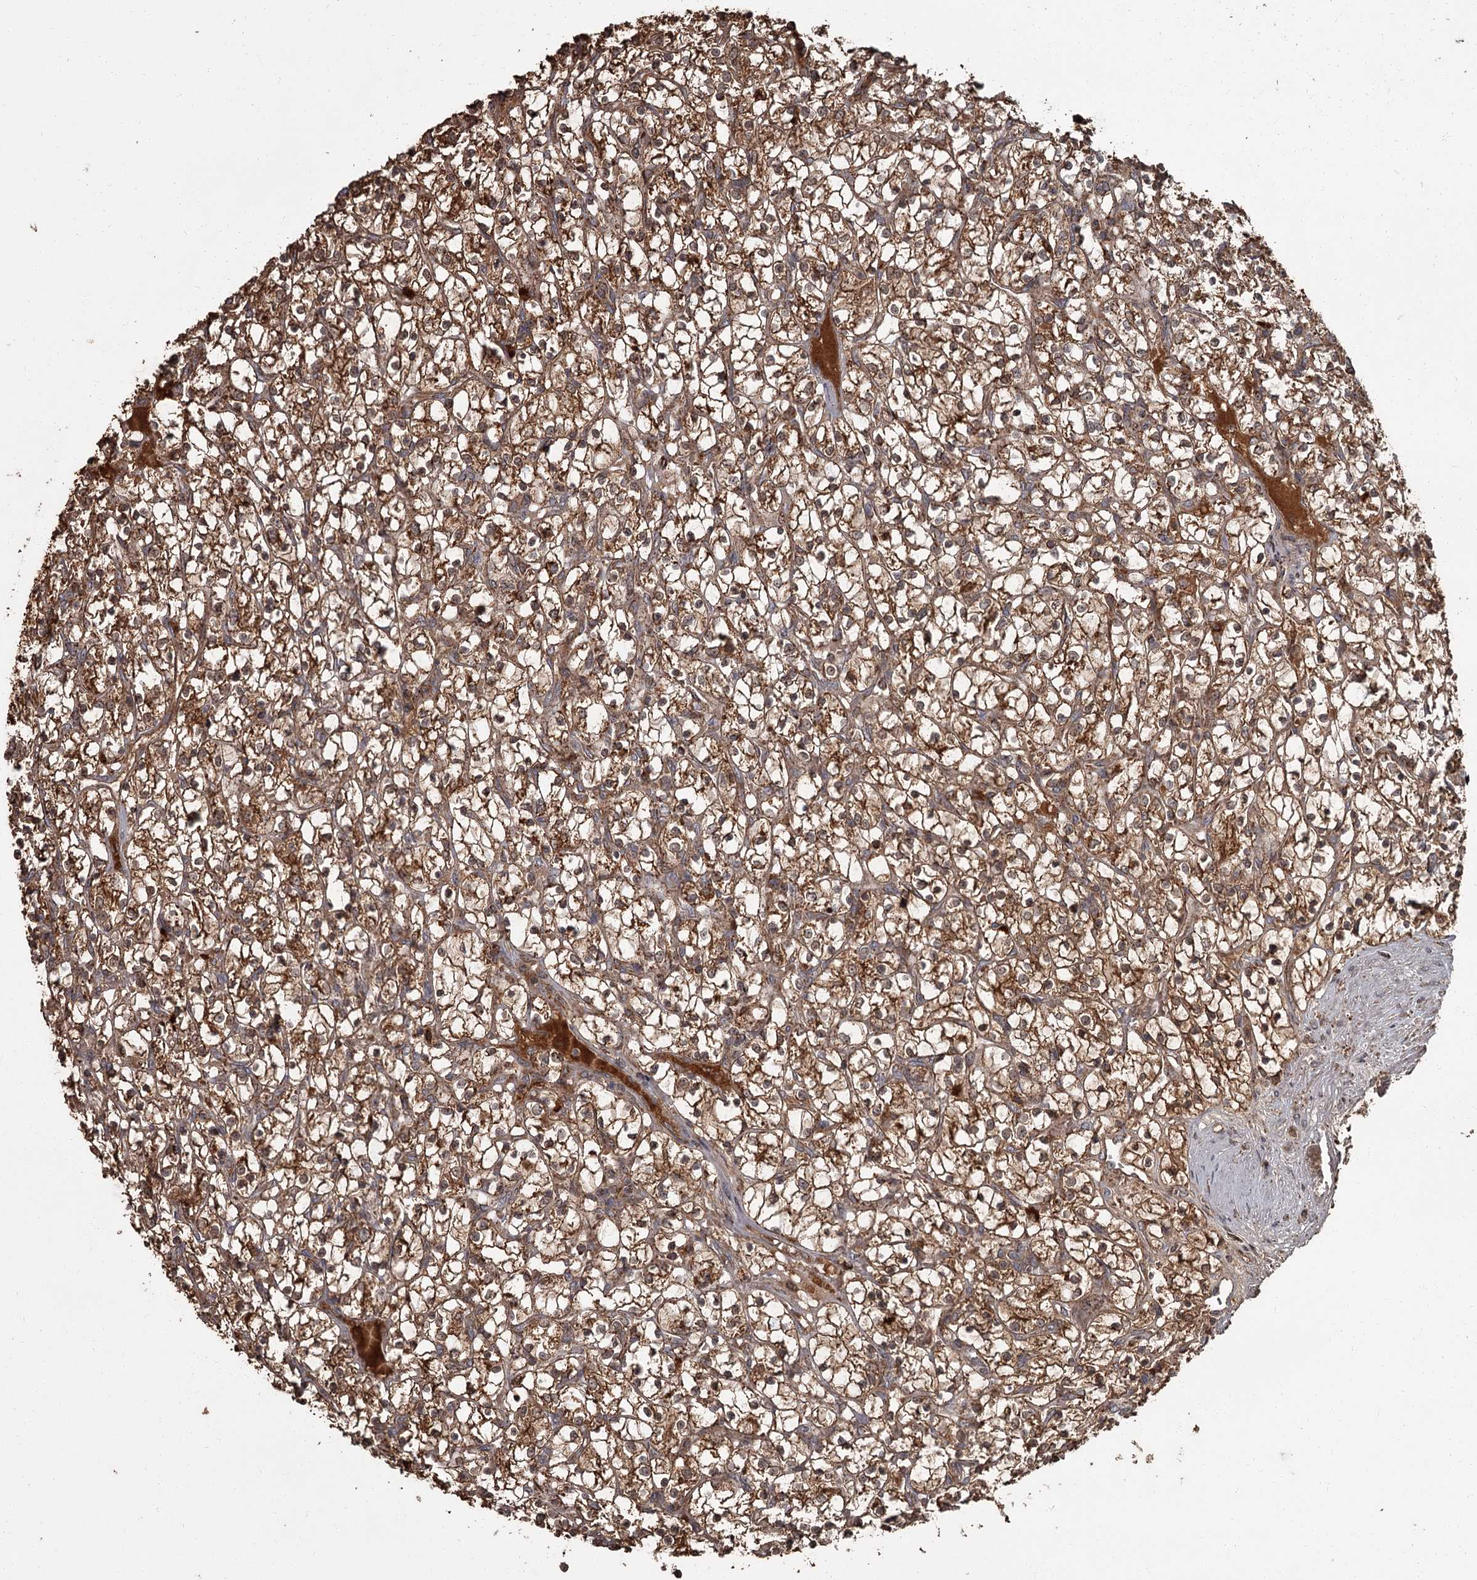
{"staining": {"intensity": "strong", "quantity": ">75%", "location": "cytoplasmic/membranous"}, "tissue": "renal cancer", "cell_type": "Tumor cells", "image_type": "cancer", "snomed": [{"axis": "morphology", "description": "Adenocarcinoma, NOS"}, {"axis": "topography", "description": "Kidney"}], "caption": "About >75% of tumor cells in renal cancer (adenocarcinoma) reveal strong cytoplasmic/membranous protein expression as visualized by brown immunohistochemical staining.", "gene": "THAP9", "patient": {"sex": "female", "age": 69}}